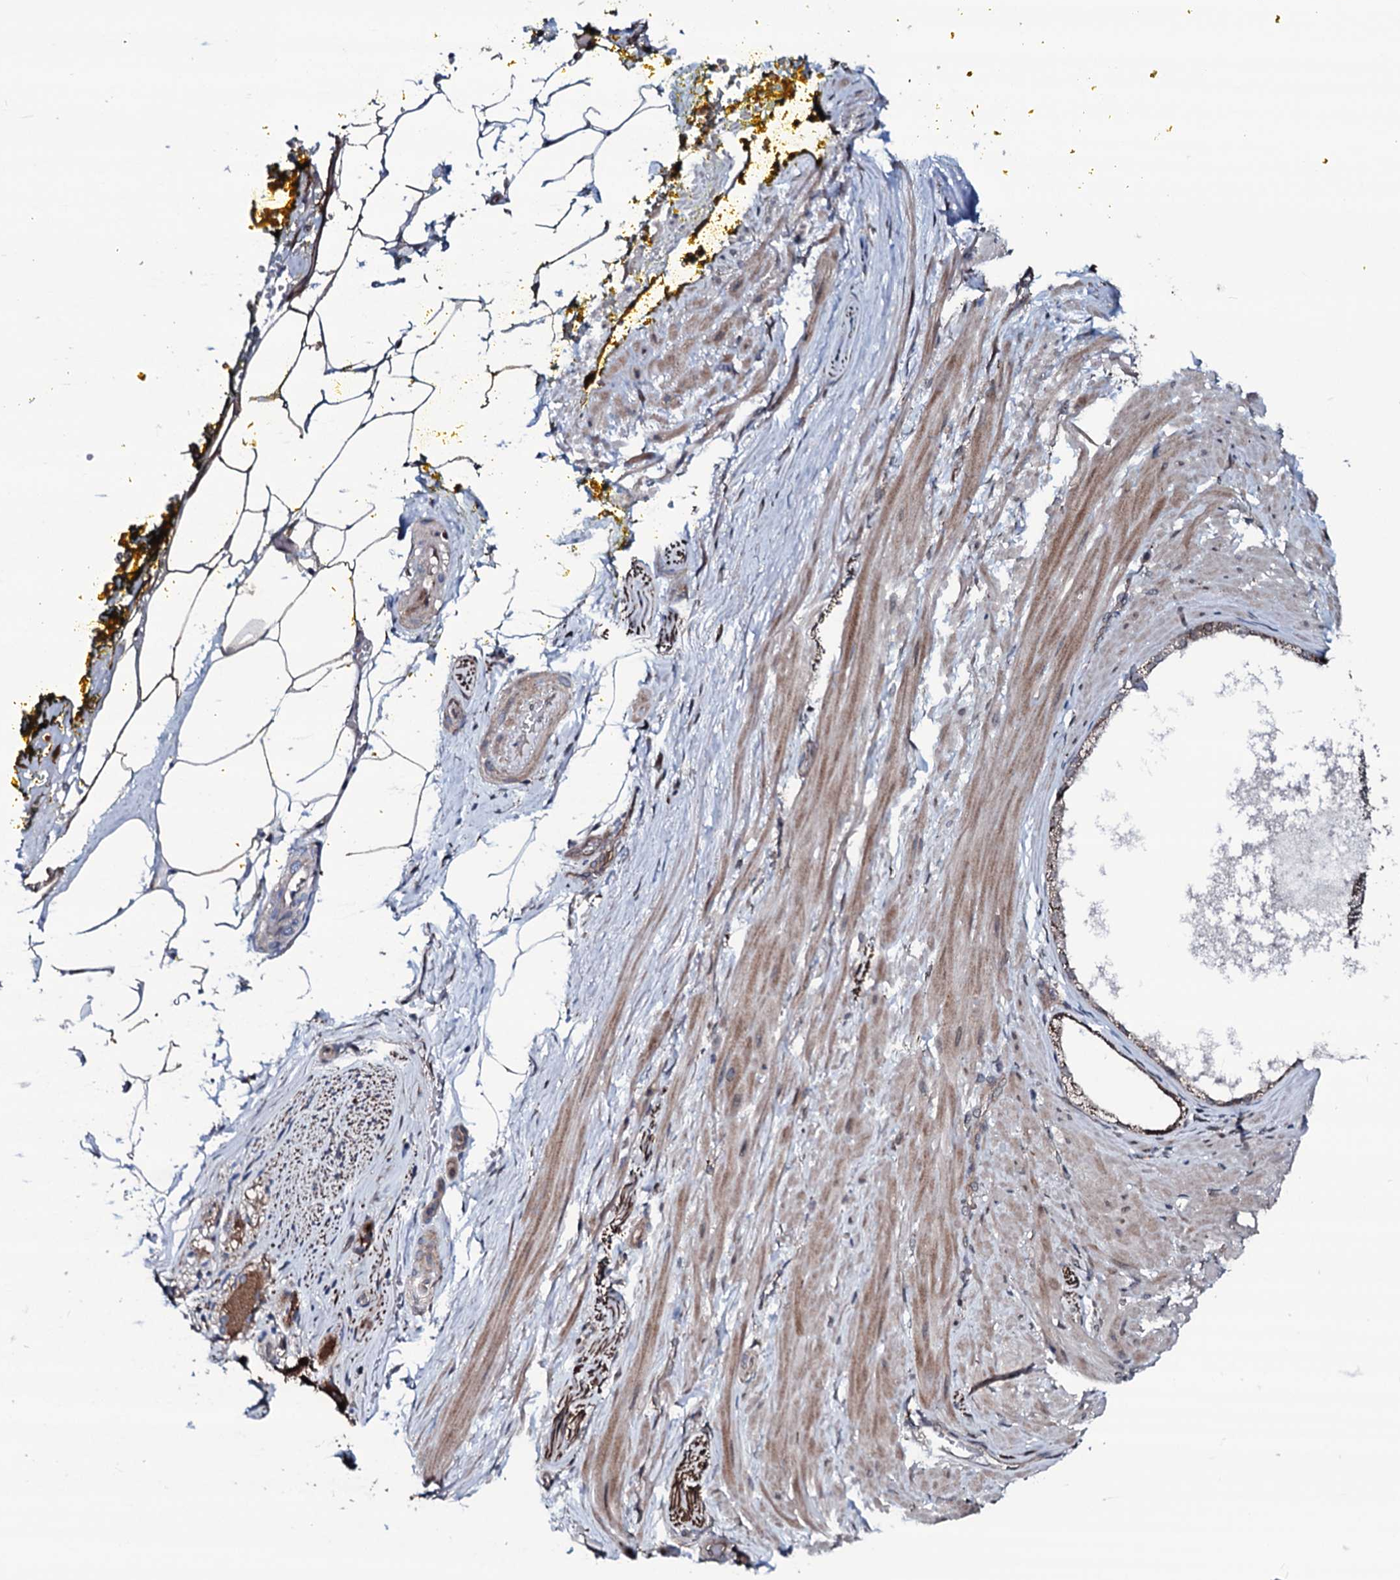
{"staining": {"intensity": "moderate", "quantity": ">75%", "location": "nuclear"}, "tissue": "adipose tissue", "cell_type": "Adipocytes", "image_type": "normal", "snomed": [{"axis": "morphology", "description": "Normal tissue, NOS"}, {"axis": "morphology", "description": "Adenocarcinoma, Low grade"}, {"axis": "topography", "description": "Prostate"}, {"axis": "topography", "description": "Peripheral nerve tissue"}], "caption": "DAB (3,3'-diaminobenzidine) immunohistochemical staining of unremarkable human adipose tissue demonstrates moderate nuclear protein staining in approximately >75% of adipocytes.", "gene": "OGFOD2", "patient": {"sex": "male", "age": 63}}